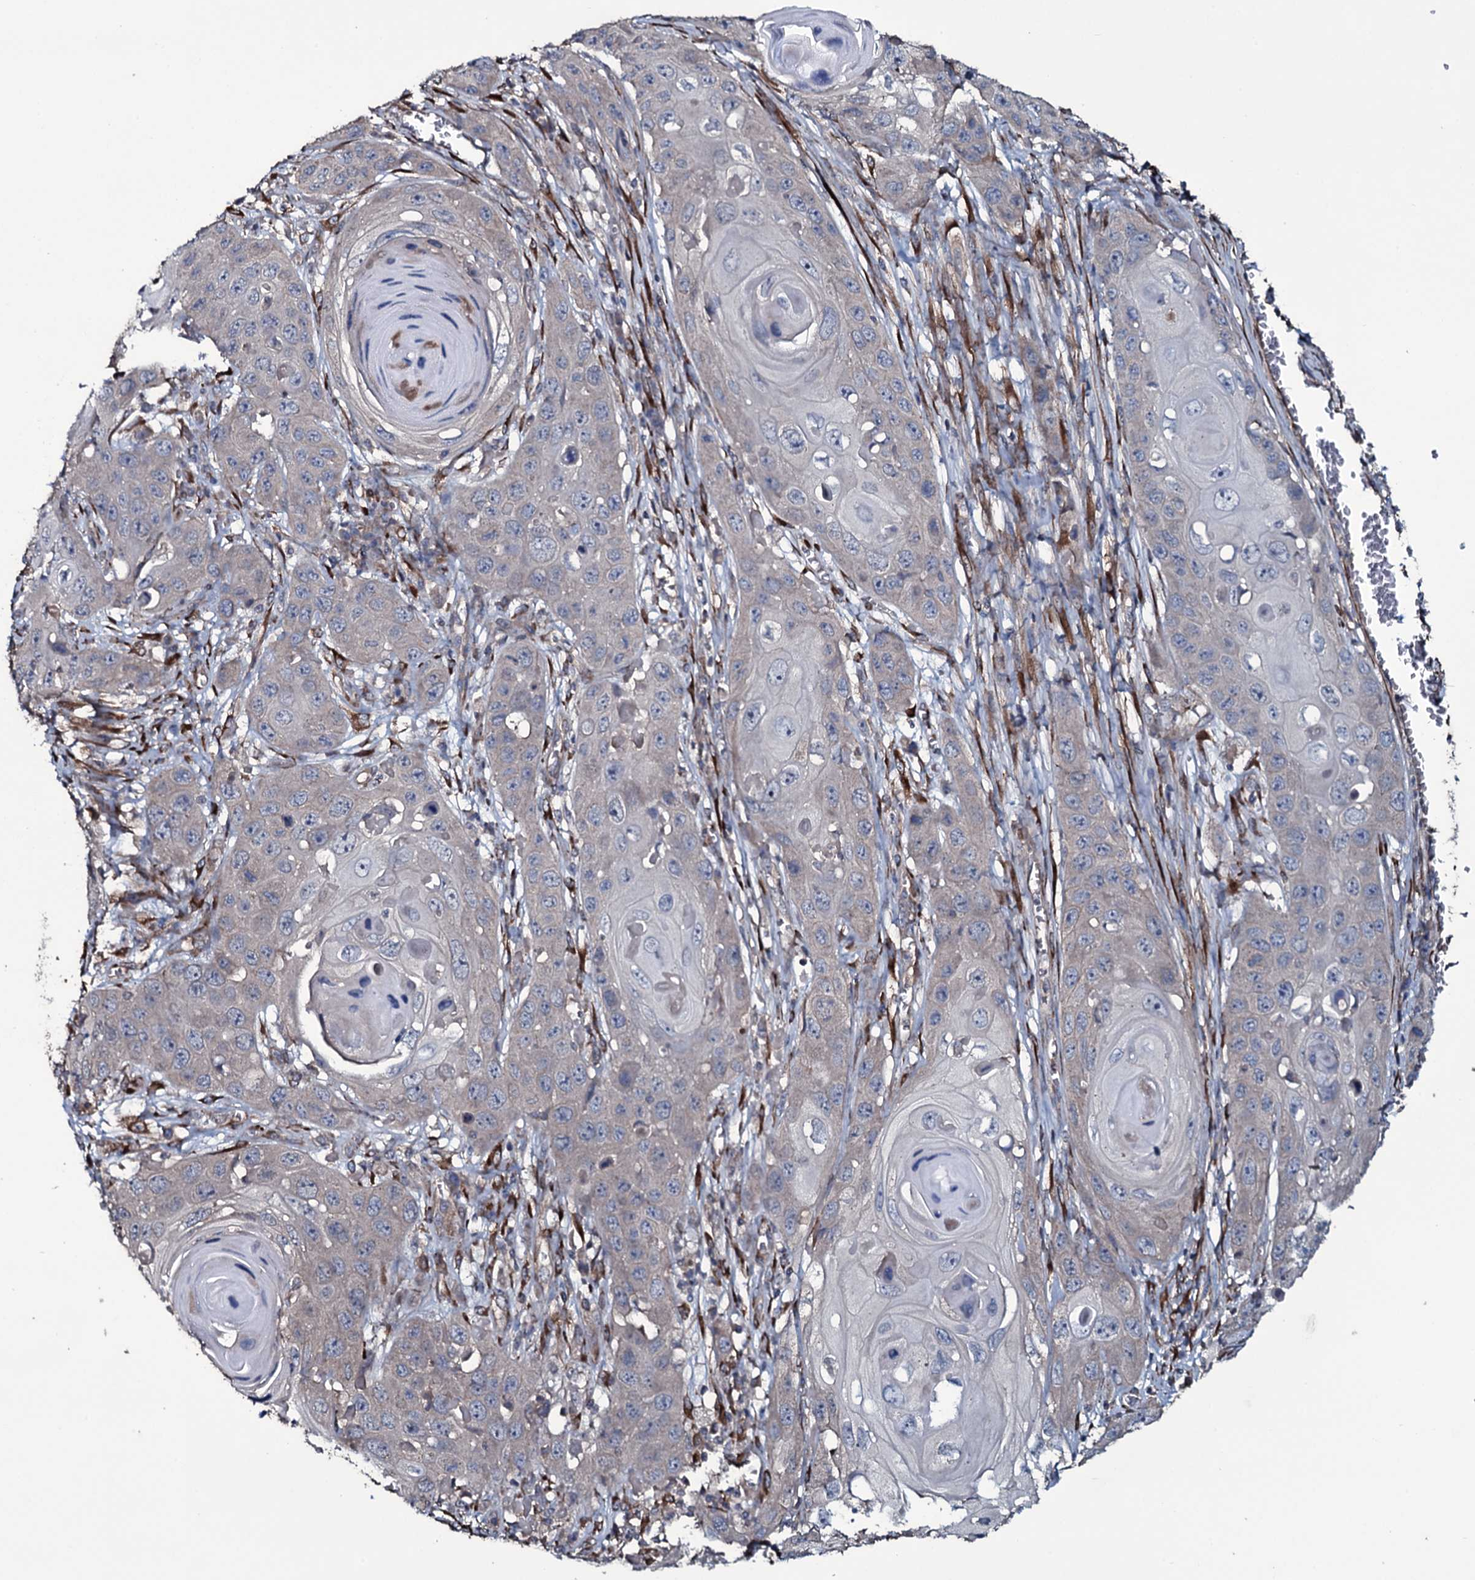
{"staining": {"intensity": "negative", "quantity": "none", "location": "none"}, "tissue": "skin cancer", "cell_type": "Tumor cells", "image_type": "cancer", "snomed": [{"axis": "morphology", "description": "Squamous cell carcinoma, NOS"}, {"axis": "topography", "description": "Skin"}], "caption": "Micrograph shows no significant protein staining in tumor cells of skin squamous cell carcinoma.", "gene": "WIPF3", "patient": {"sex": "male", "age": 55}}